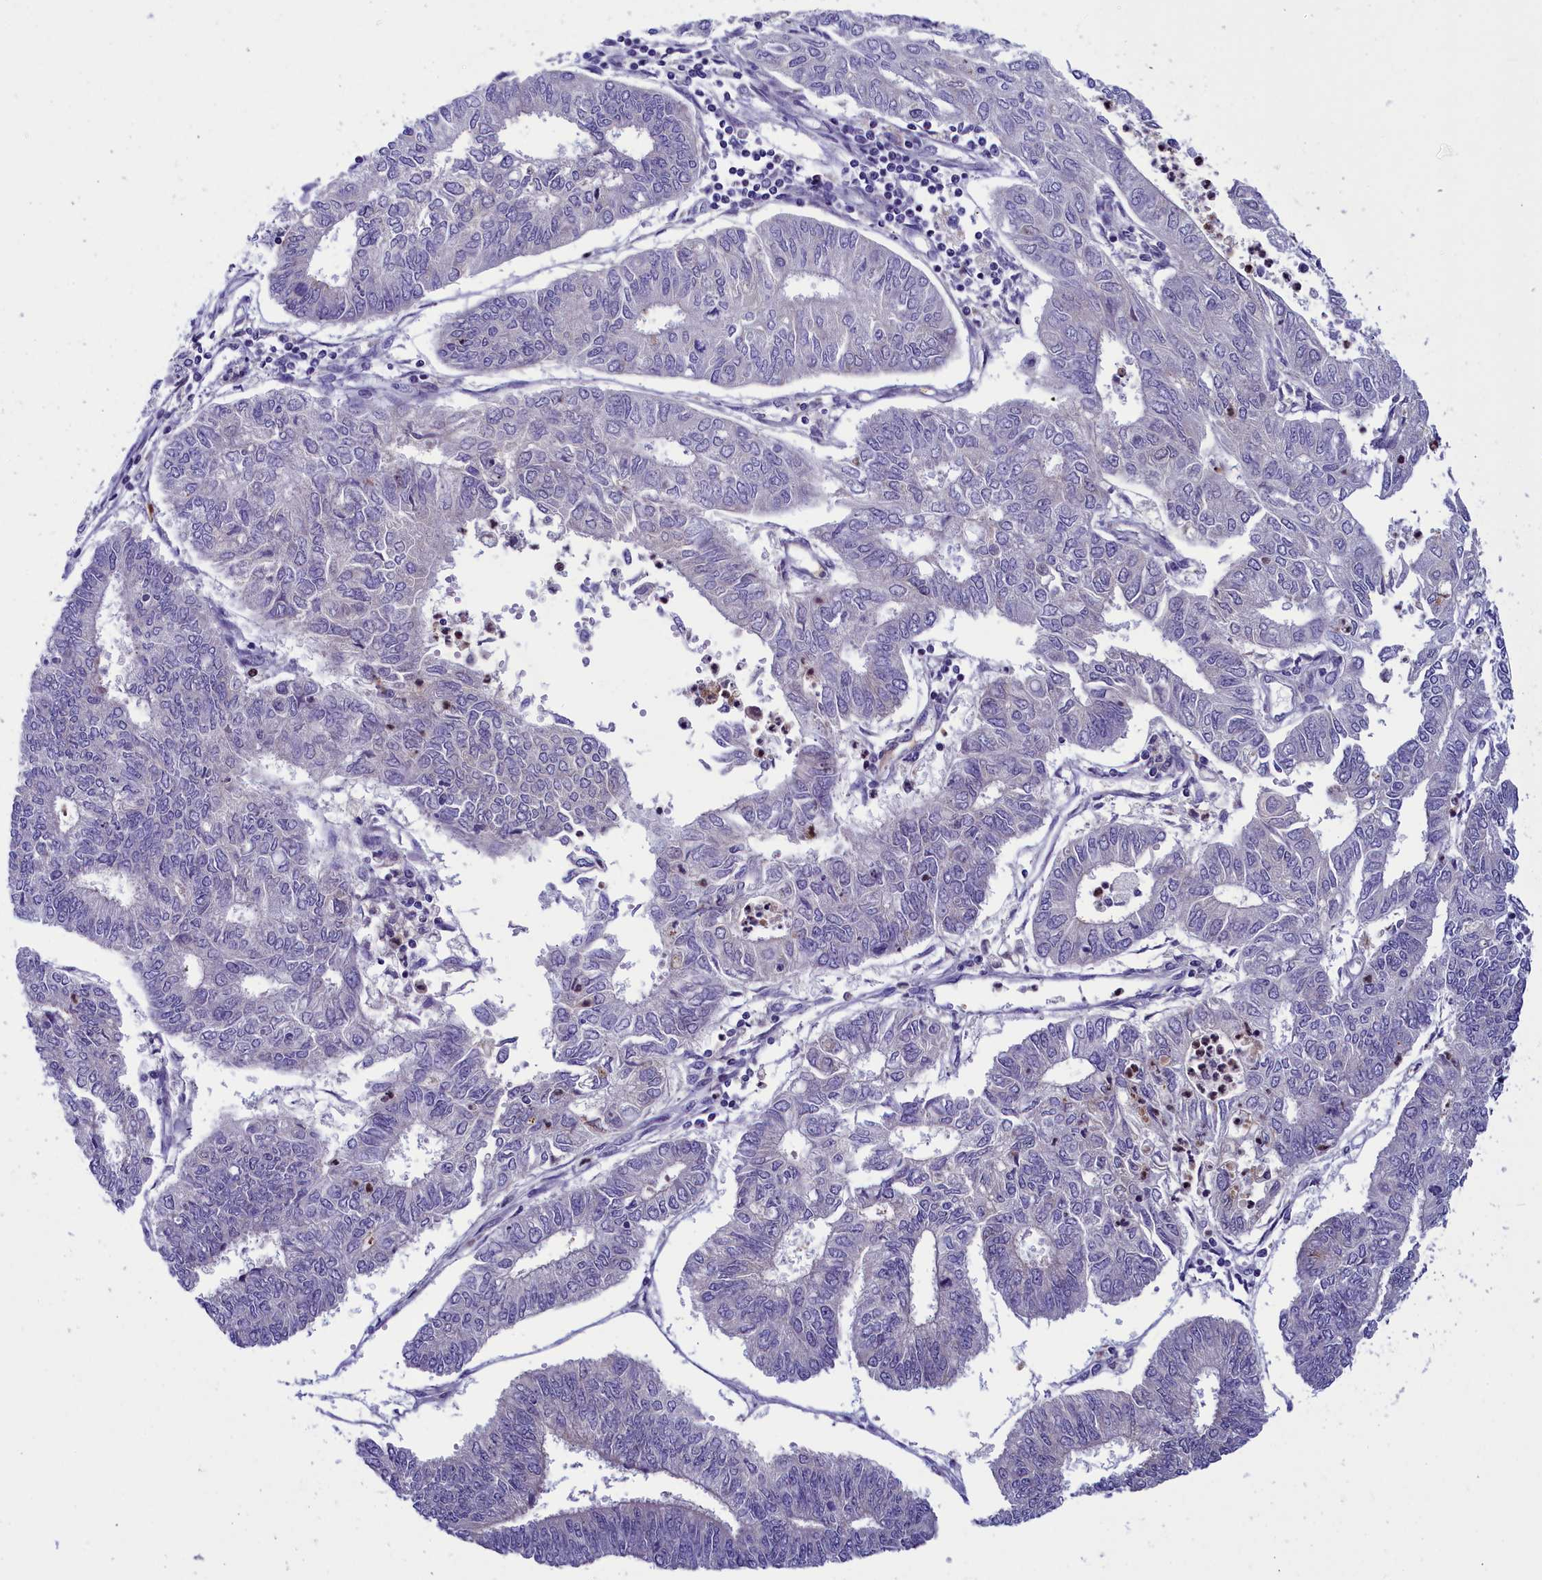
{"staining": {"intensity": "negative", "quantity": "none", "location": "none"}, "tissue": "endometrial cancer", "cell_type": "Tumor cells", "image_type": "cancer", "snomed": [{"axis": "morphology", "description": "Adenocarcinoma, NOS"}, {"axis": "topography", "description": "Endometrium"}], "caption": "Immunohistochemistry image of human endometrial adenocarcinoma stained for a protein (brown), which demonstrates no positivity in tumor cells.", "gene": "LOXL1", "patient": {"sex": "female", "age": 68}}